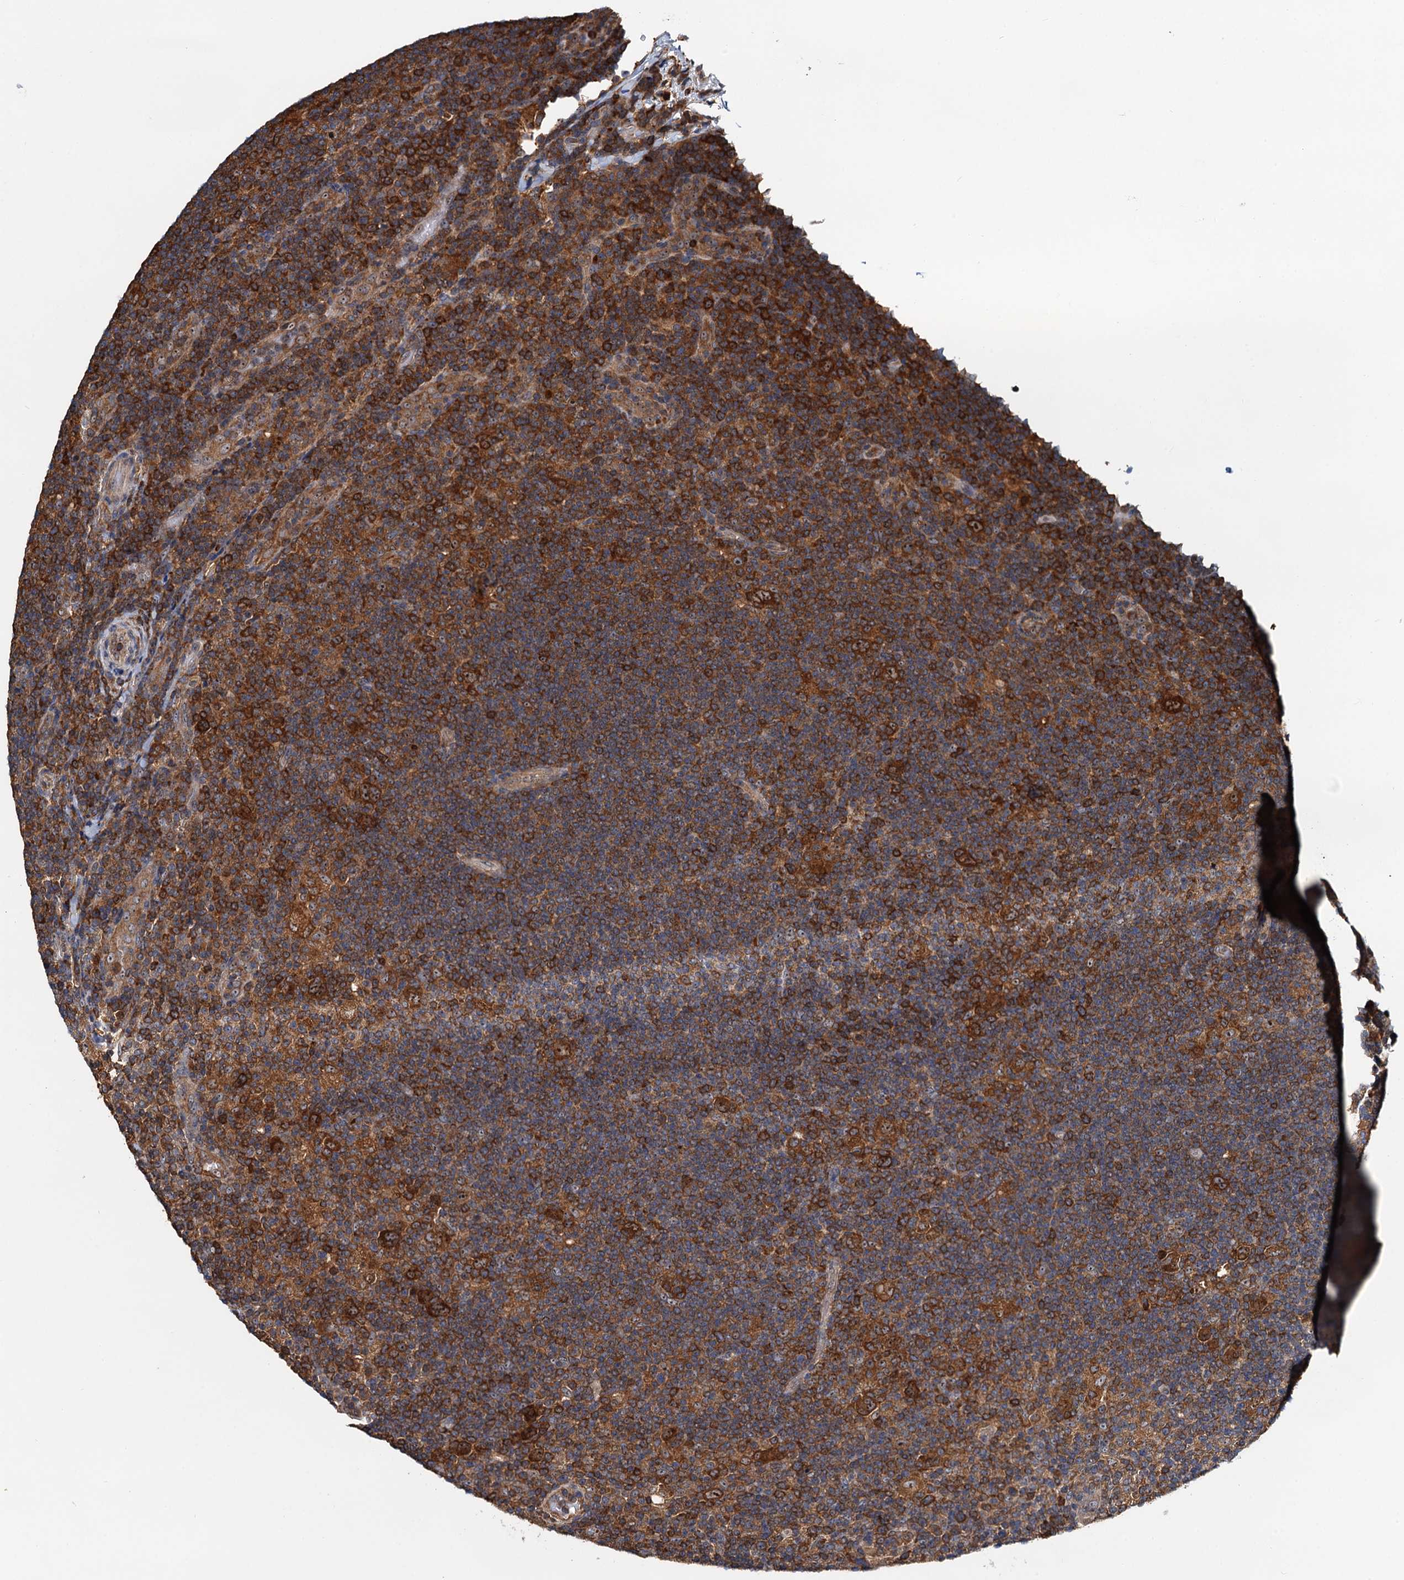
{"staining": {"intensity": "strong", "quantity": ">75%", "location": "cytoplasmic/membranous"}, "tissue": "lymphoma", "cell_type": "Tumor cells", "image_type": "cancer", "snomed": [{"axis": "morphology", "description": "Hodgkin's disease, NOS"}, {"axis": "topography", "description": "Lymph node"}], "caption": "This is a histology image of immunohistochemistry (IHC) staining of Hodgkin's disease, which shows strong staining in the cytoplasmic/membranous of tumor cells.", "gene": "USP6NL", "patient": {"sex": "female", "age": 57}}